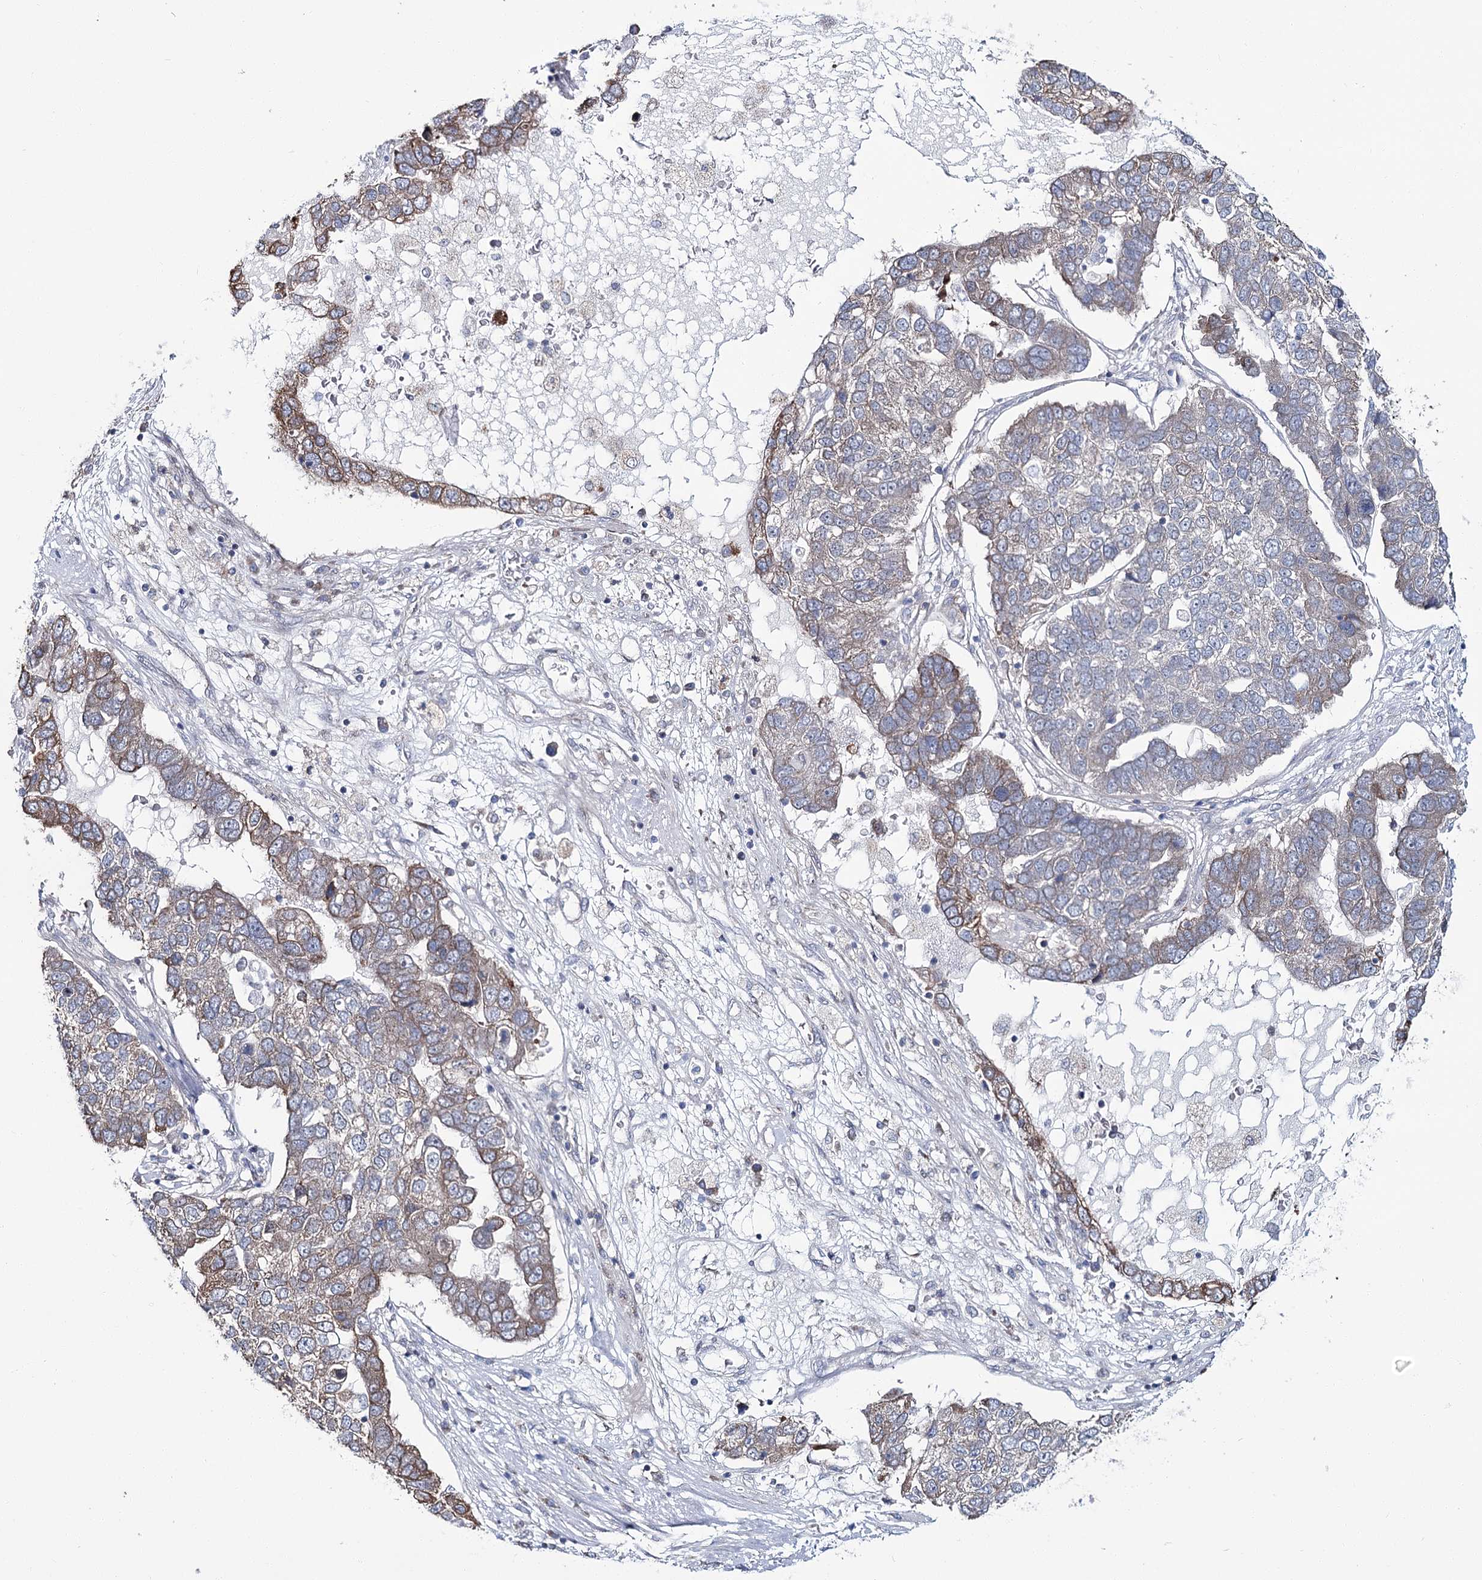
{"staining": {"intensity": "moderate", "quantity": "25%-75%", "location": "cytoplasmic/membranous"}, "tissue": "pancreatic cancer", "cell_type": "Tumor cells", "image_type": "cancer", "snomed": [{"axis": "morphology", "description": "Adenocarcinoma, NOS"}, {"axis": "topography", "description": "Pancreas"}], "caption": "Immunohistochemistry (IHC) image of pancreatic cancer stained for a protein (brown), which displays medium levels of moderate cytoplasmic/membranous staining in approximately 25%-75% of tumor cells.", "gene": "CPLANE1", "patient": {"sex": "female", "age": 61}}